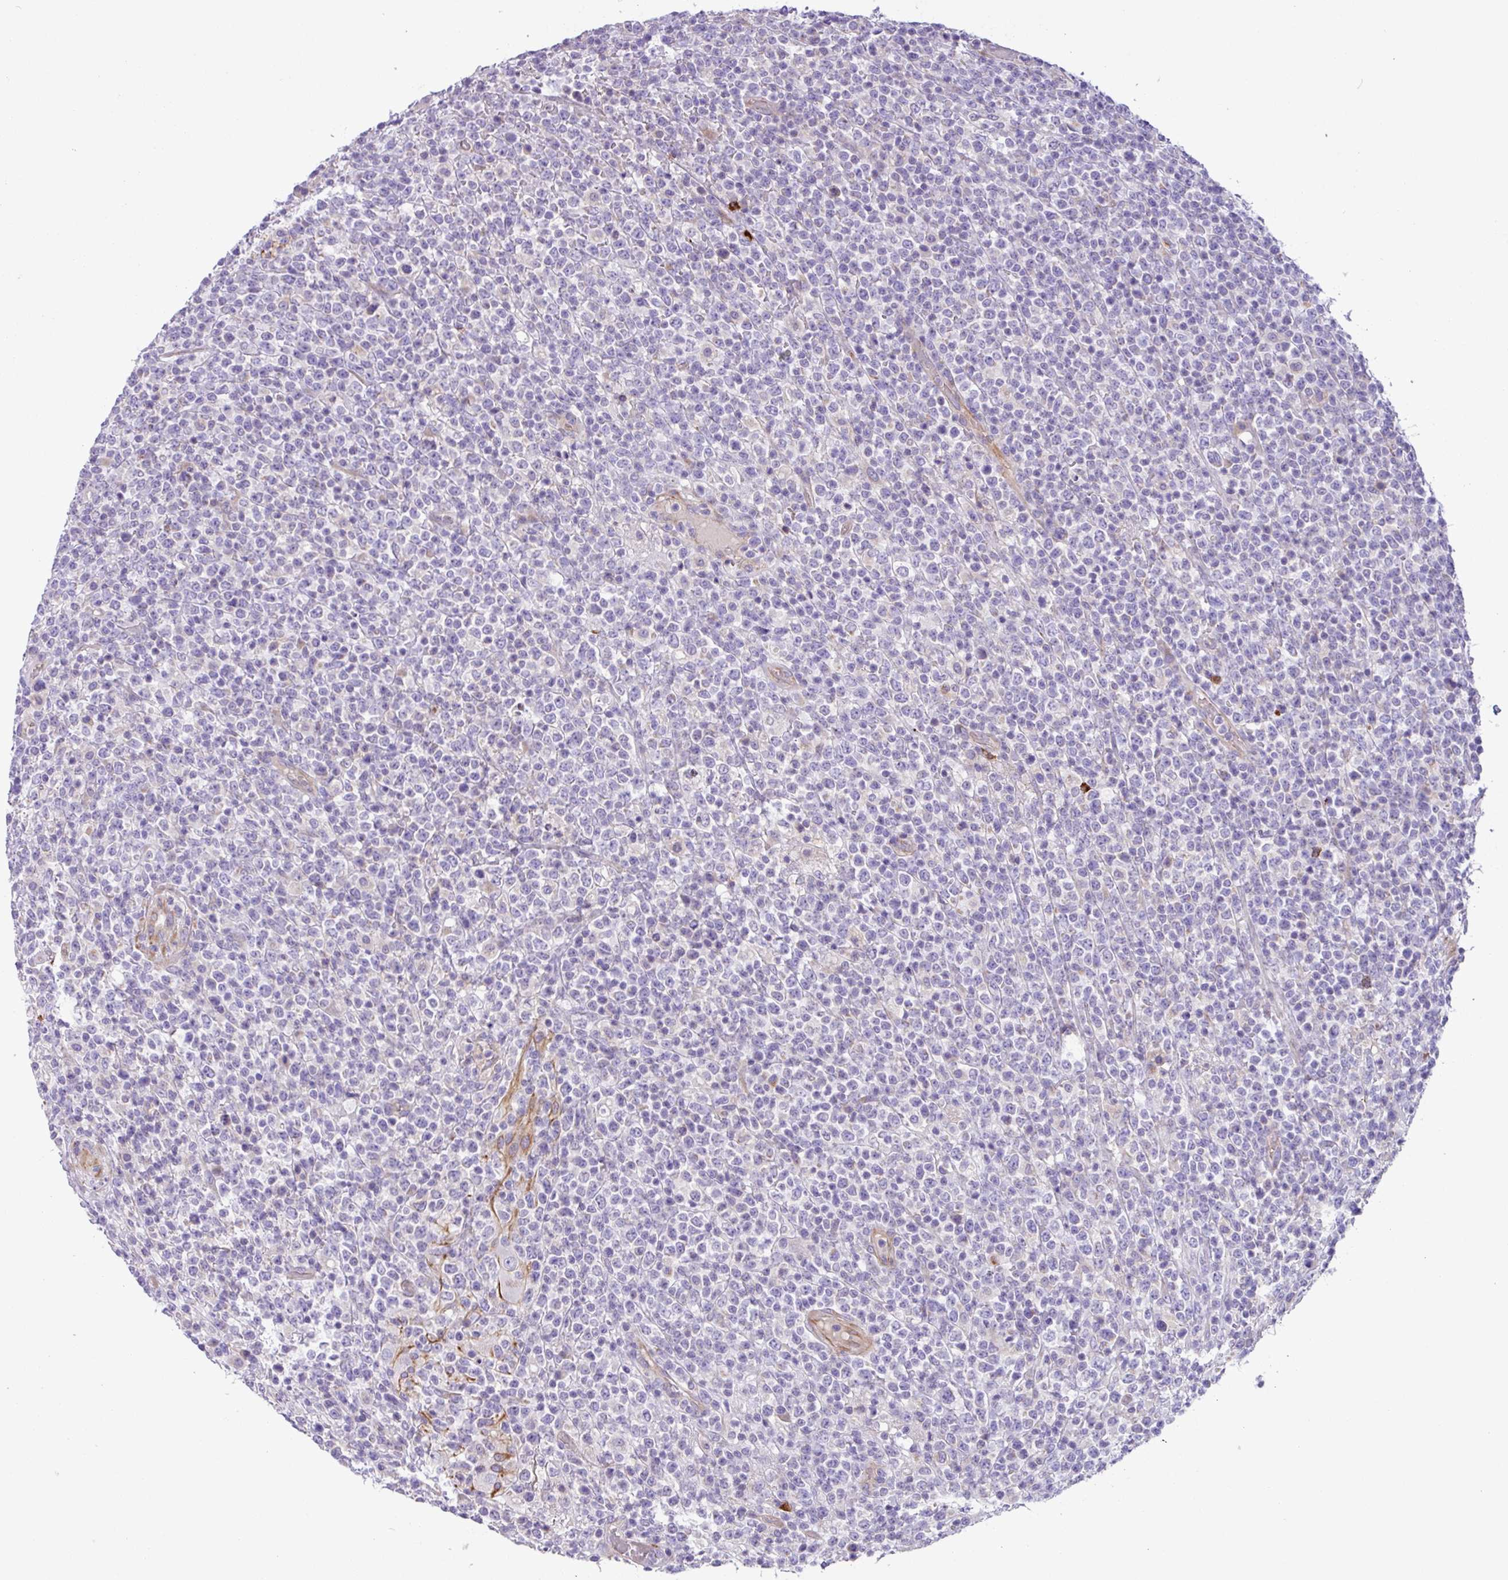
{"staining": {"intensity": "negative", "quantity": "none", "location": "none"}, "tissue": "lymphoma", "cell_type": "Tumor cells", "image_type": "cancer", "snomed": [{"axis": "morphology", "description": "Malignant lymphoma, non-Hodgkin's type, High grade"}, {"axis": "topography", "description": "Colon"}], "caption": "Malignant lymphoma, non-Hodgkin's type (high-grade) stained for a protein using immunohistochemistry displays no expression tumor cells.", "gene": "MRM2", "patient": {"sex": "female", "age": 53}}